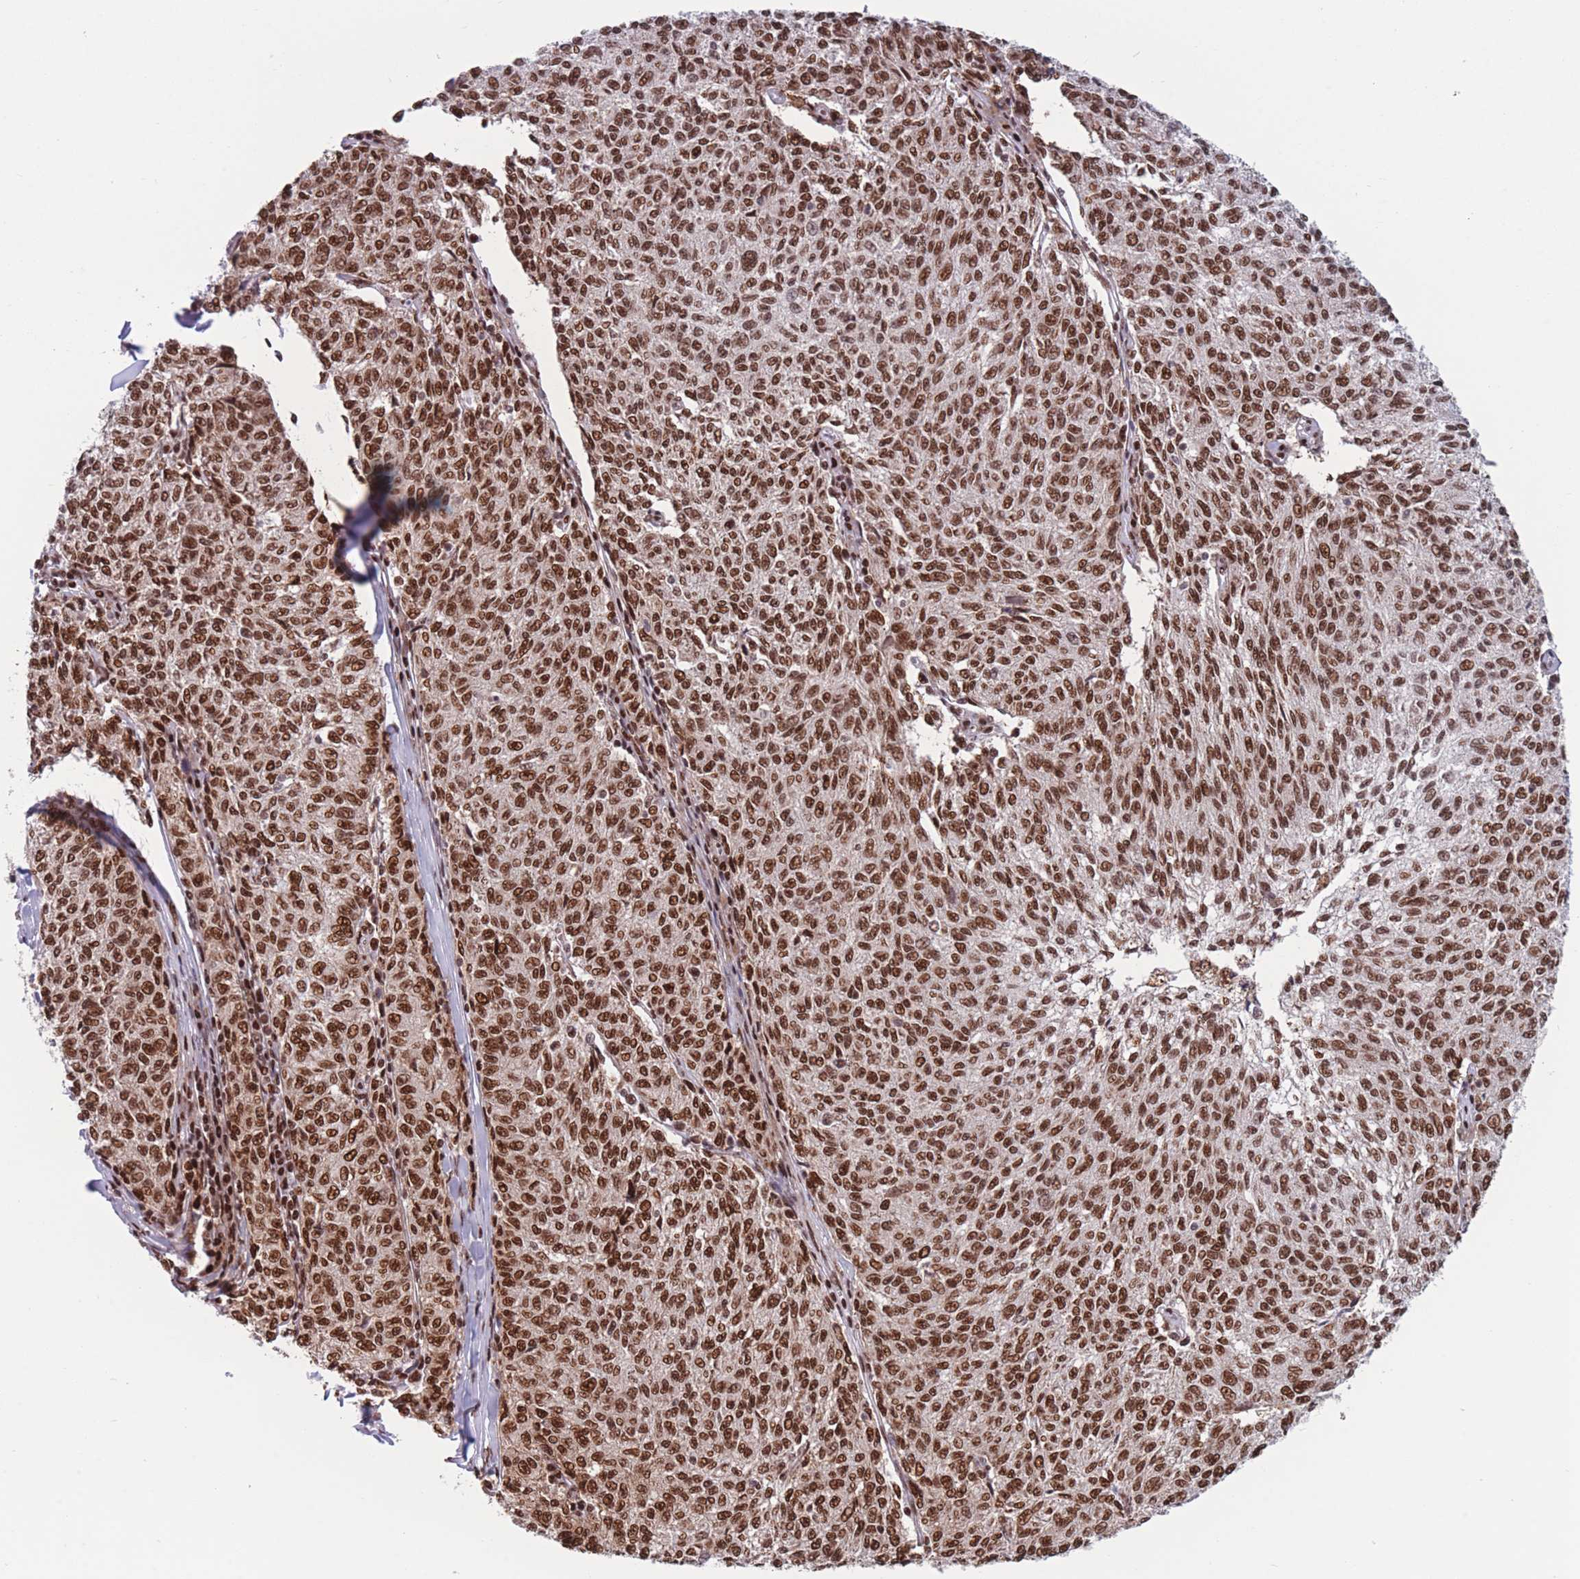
{"staining": {"intensity": "strong", "quantity": ">75%", "location": "nuclear"}, "tissue": "melanoma", "cell_type": "Tumor cells", "image_type": "cancer", "snomed": [{"axis": "morphology", "description": "Malignant melanoma, NOS"}, {"axis": "topography", "description": "Skin"}], "caption": "Melanoma stained with DAB (3,3'-diaminobenzidine) immunohistochemistry (IHC) demonstrates high levels of strong nuclear expression in approximately >75% of tumor cells.", "gene": "DNAJC3", "patient": {"sex": "female", "age": 72}}